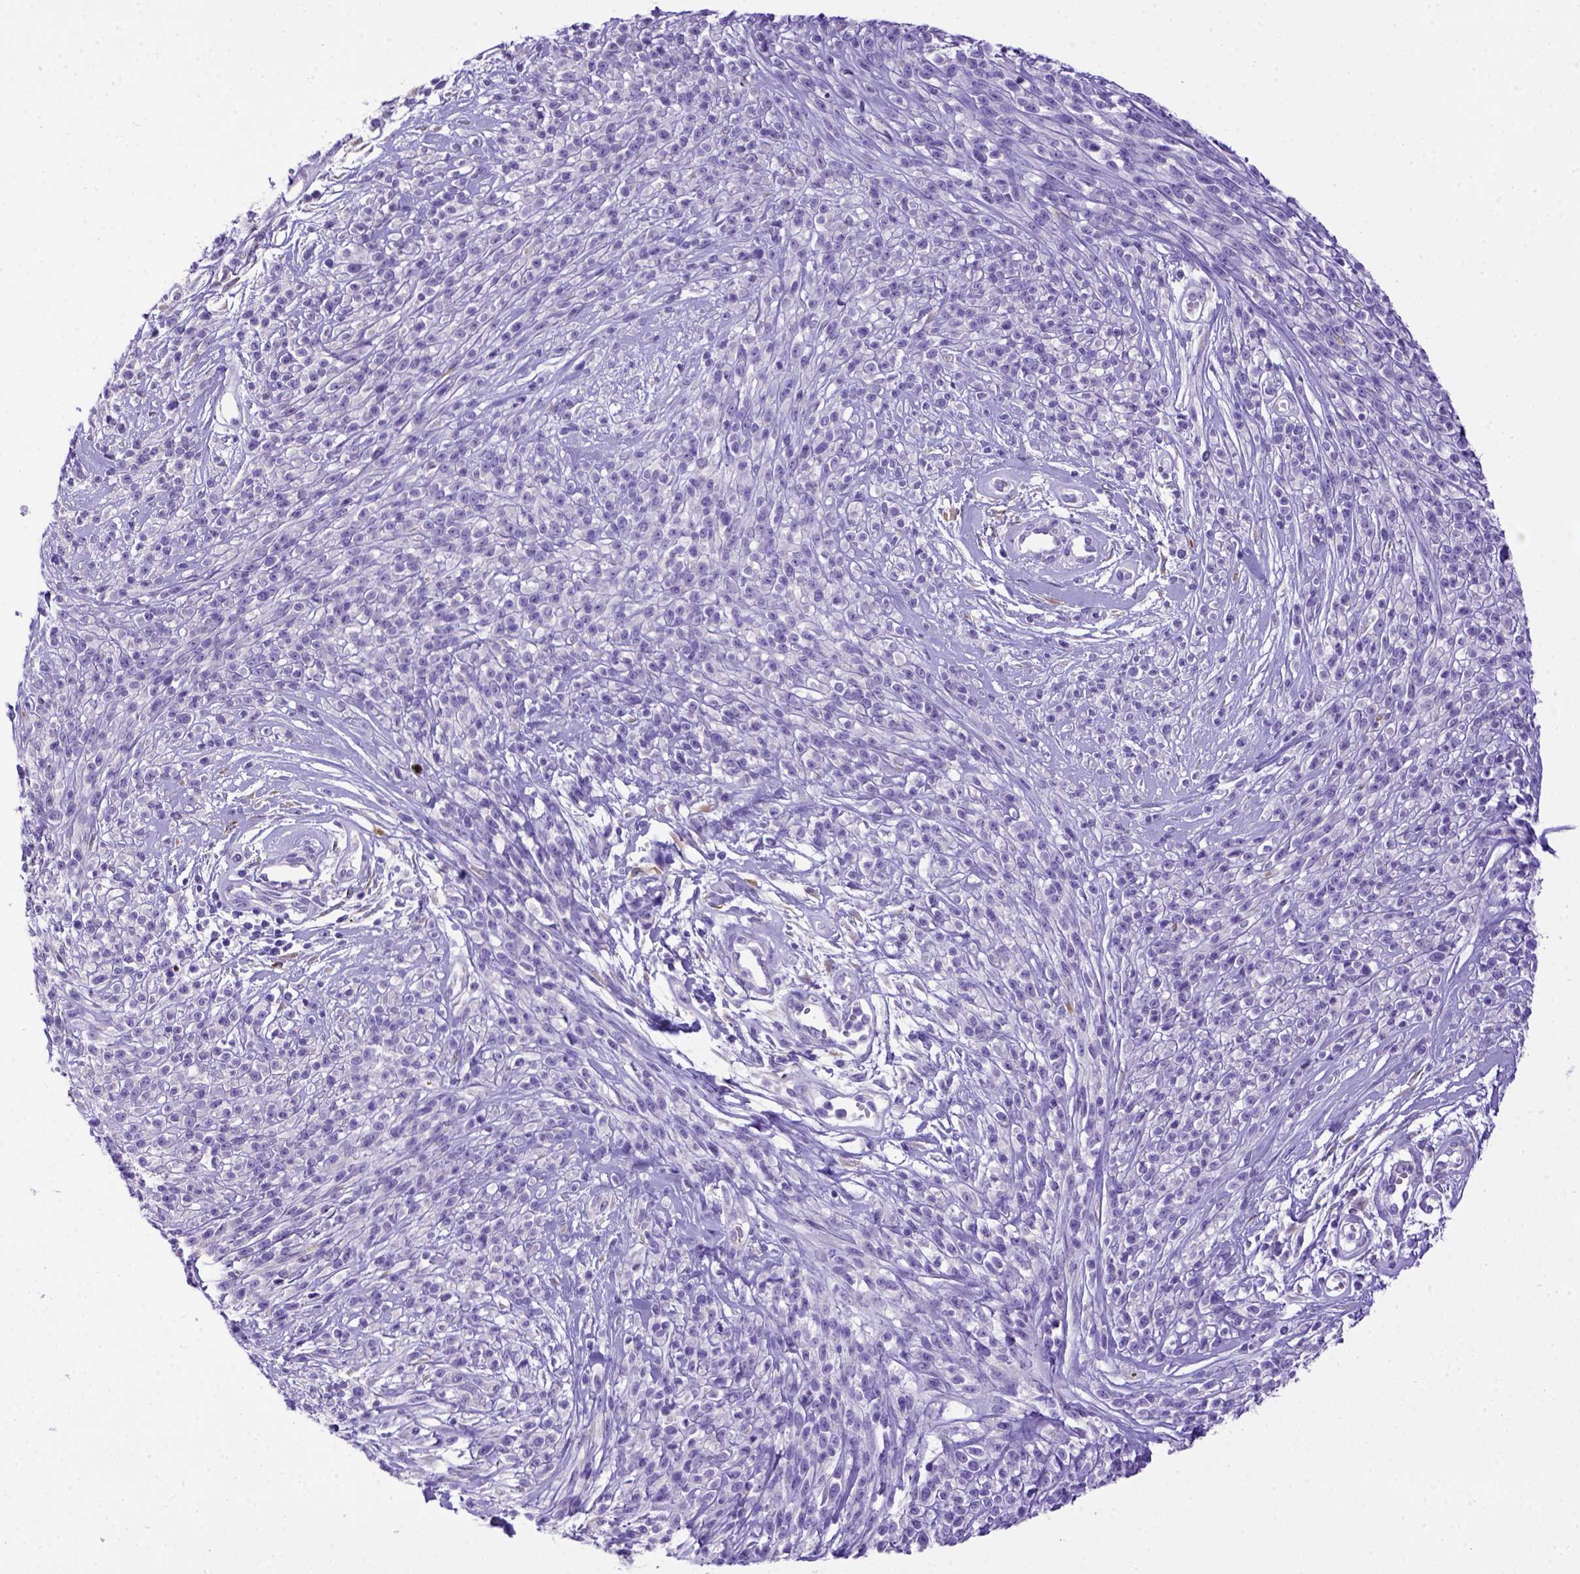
{"staining": {"intensity": "negative", "quantity": "none", "location": "none"}, "tissue": "melanoma", "cell_type": "Tumor cells", "image_type": "cancer", "snomed": [{"axis": "morphology", "description": "Malignant melanoma, NOS"}, {"axis": "topography", "description": "Skin"}, {"axis": "topography", "description": "Skin of trunk"}], "caption": "Immunohistochemistry (IHC) image of human malignant melanoma stained for a protein (brown), which displays no staining in tumor cells.", "gene": "PTGES", "patient": {"sex": "male", "age": 74}}